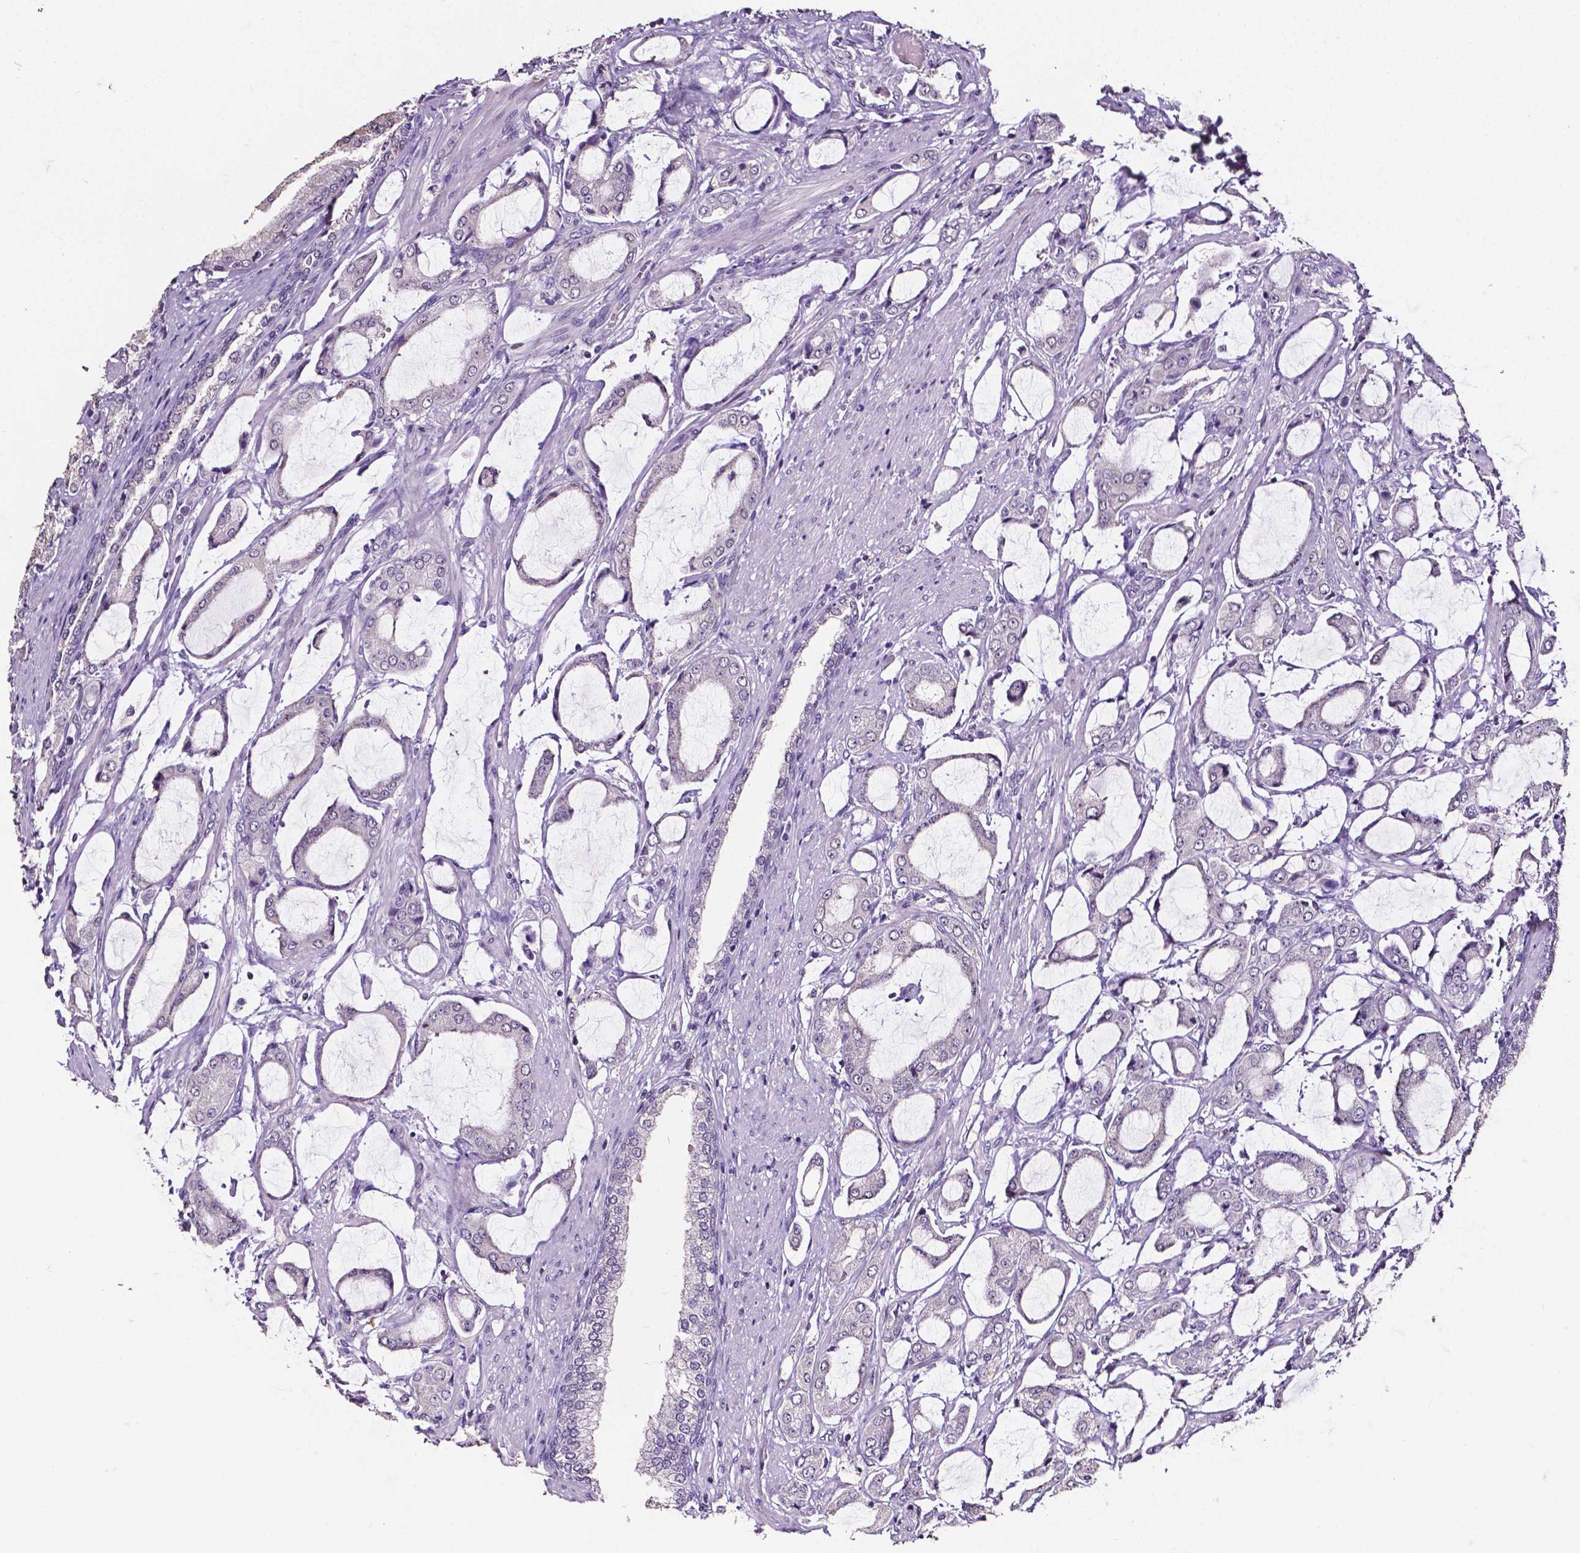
{"staining": {"intensity": "negative", "quantity": "none", "location": "none"}, "tissue": "prostate cancer", "cell_type": "Tumor cells", "image_type": "cancer", "snomed": [{"axis": "morphology", "description": "Adenocarcinoma, NOS"}, {"axis": "topography", "description": "Prostate"}], "caption": "This is a histopathology image of immunohistochemistry (IHC) staining of adenocarcinoma (prostate), which shows no staining in tumor cells.", "gene": "PSAT1", "patient": {"sex": "male", "age": 63}}